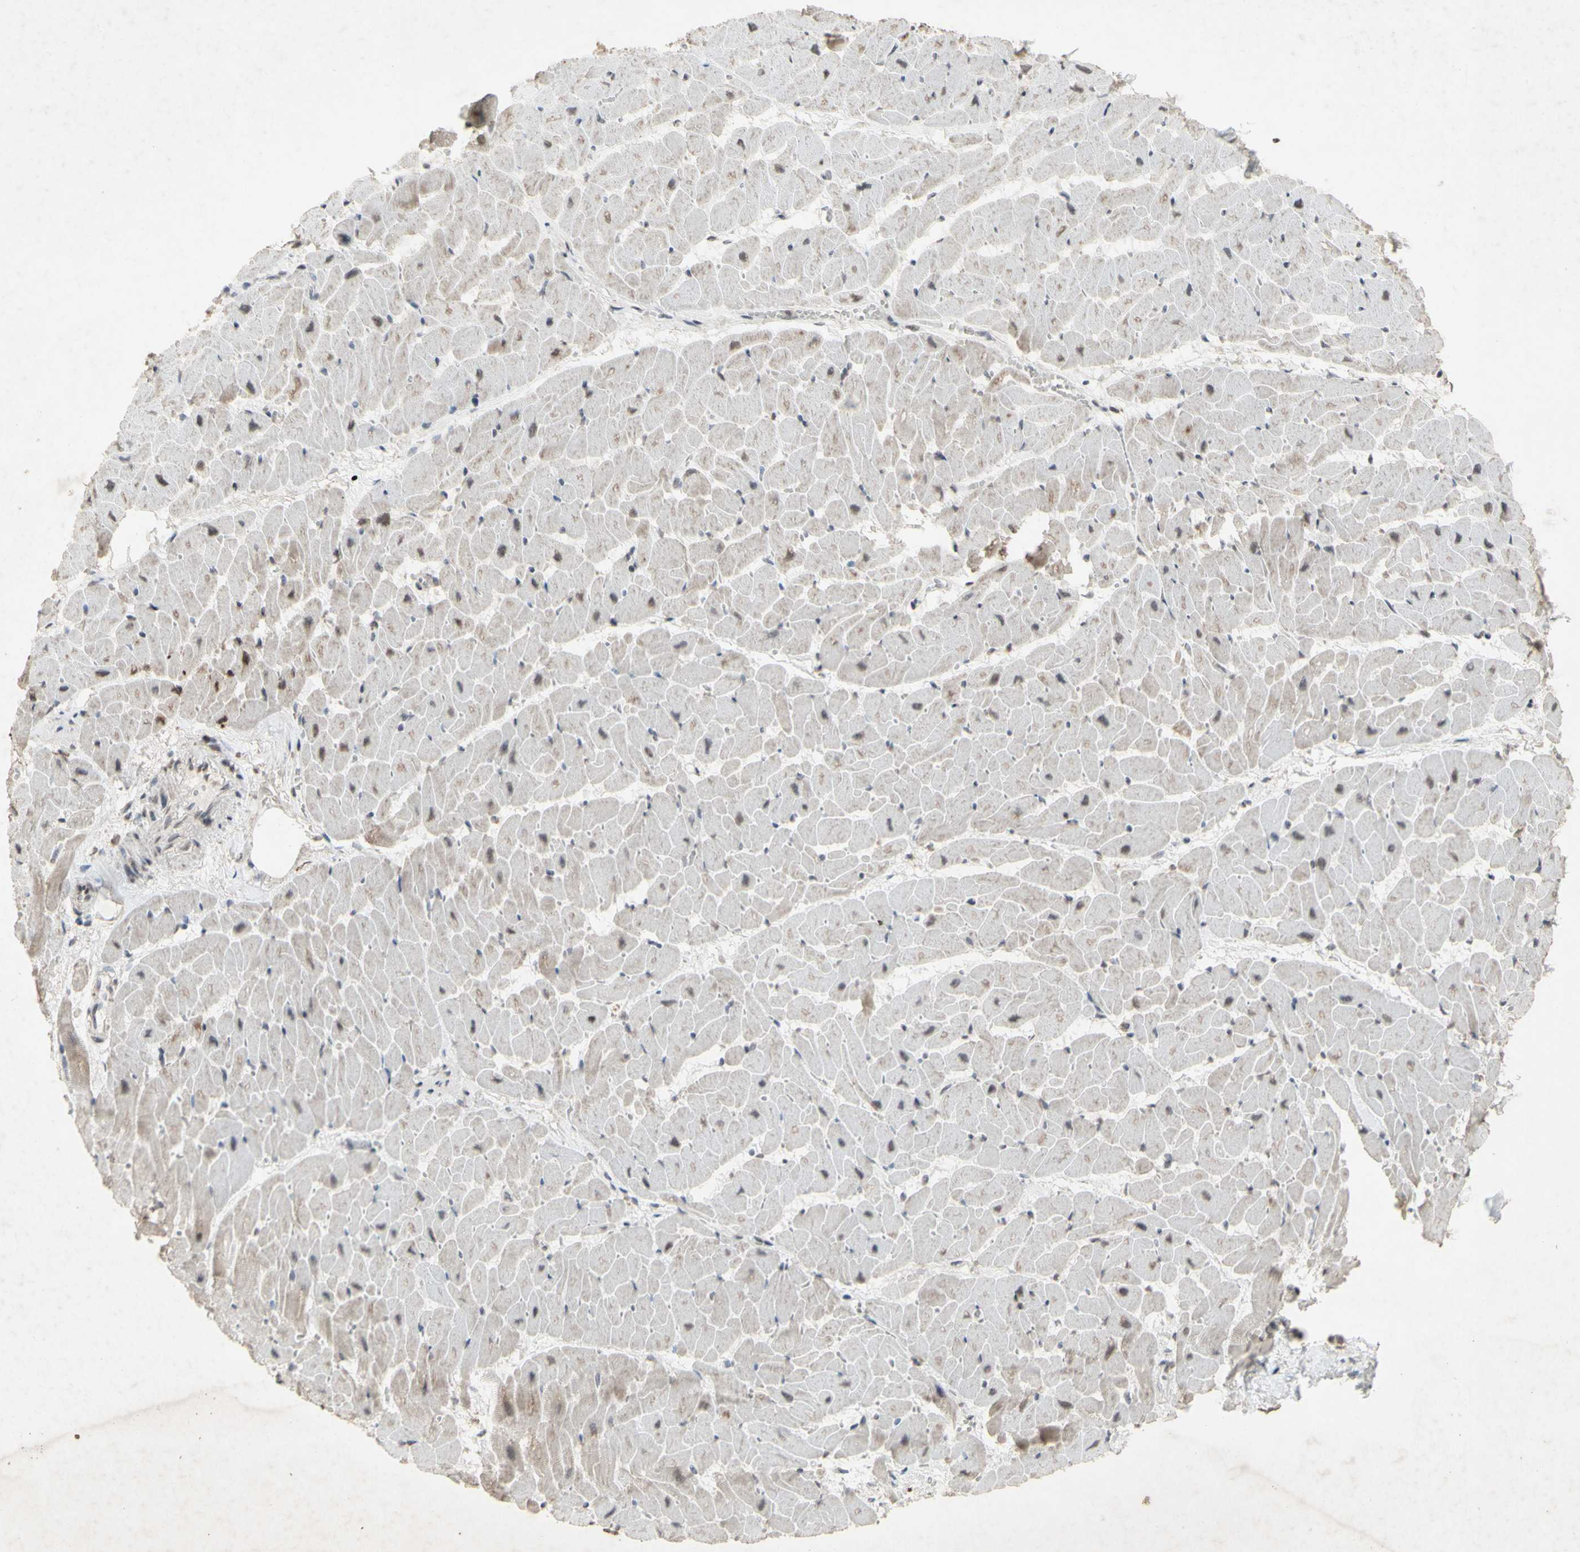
{"staining": {"intensity": "moderate", "quantity": "25%-75%", "location": "nuclear"}, "tissue": "heart muscle", "cell_type": "Cardiomyocytes", "image_type": "normal", "snomed": [{"axis": "morphology", "description": "Normal tissue, NOS"}, {"axis": "topography", "description": "Heart"}], "caption": "Benign heart muscle shows moderate nuclear staining in about 25%-75% of cardiomyocytes, visualized by immunohistochemistry. Using DAB (3,3'-diaminobenzidine) (brown) and hematoxylin (blue) stains, captured at high magnification using brightfield microscopy.", "gene": "CENPB", "patient": {"sex": "female", "age": 19}}